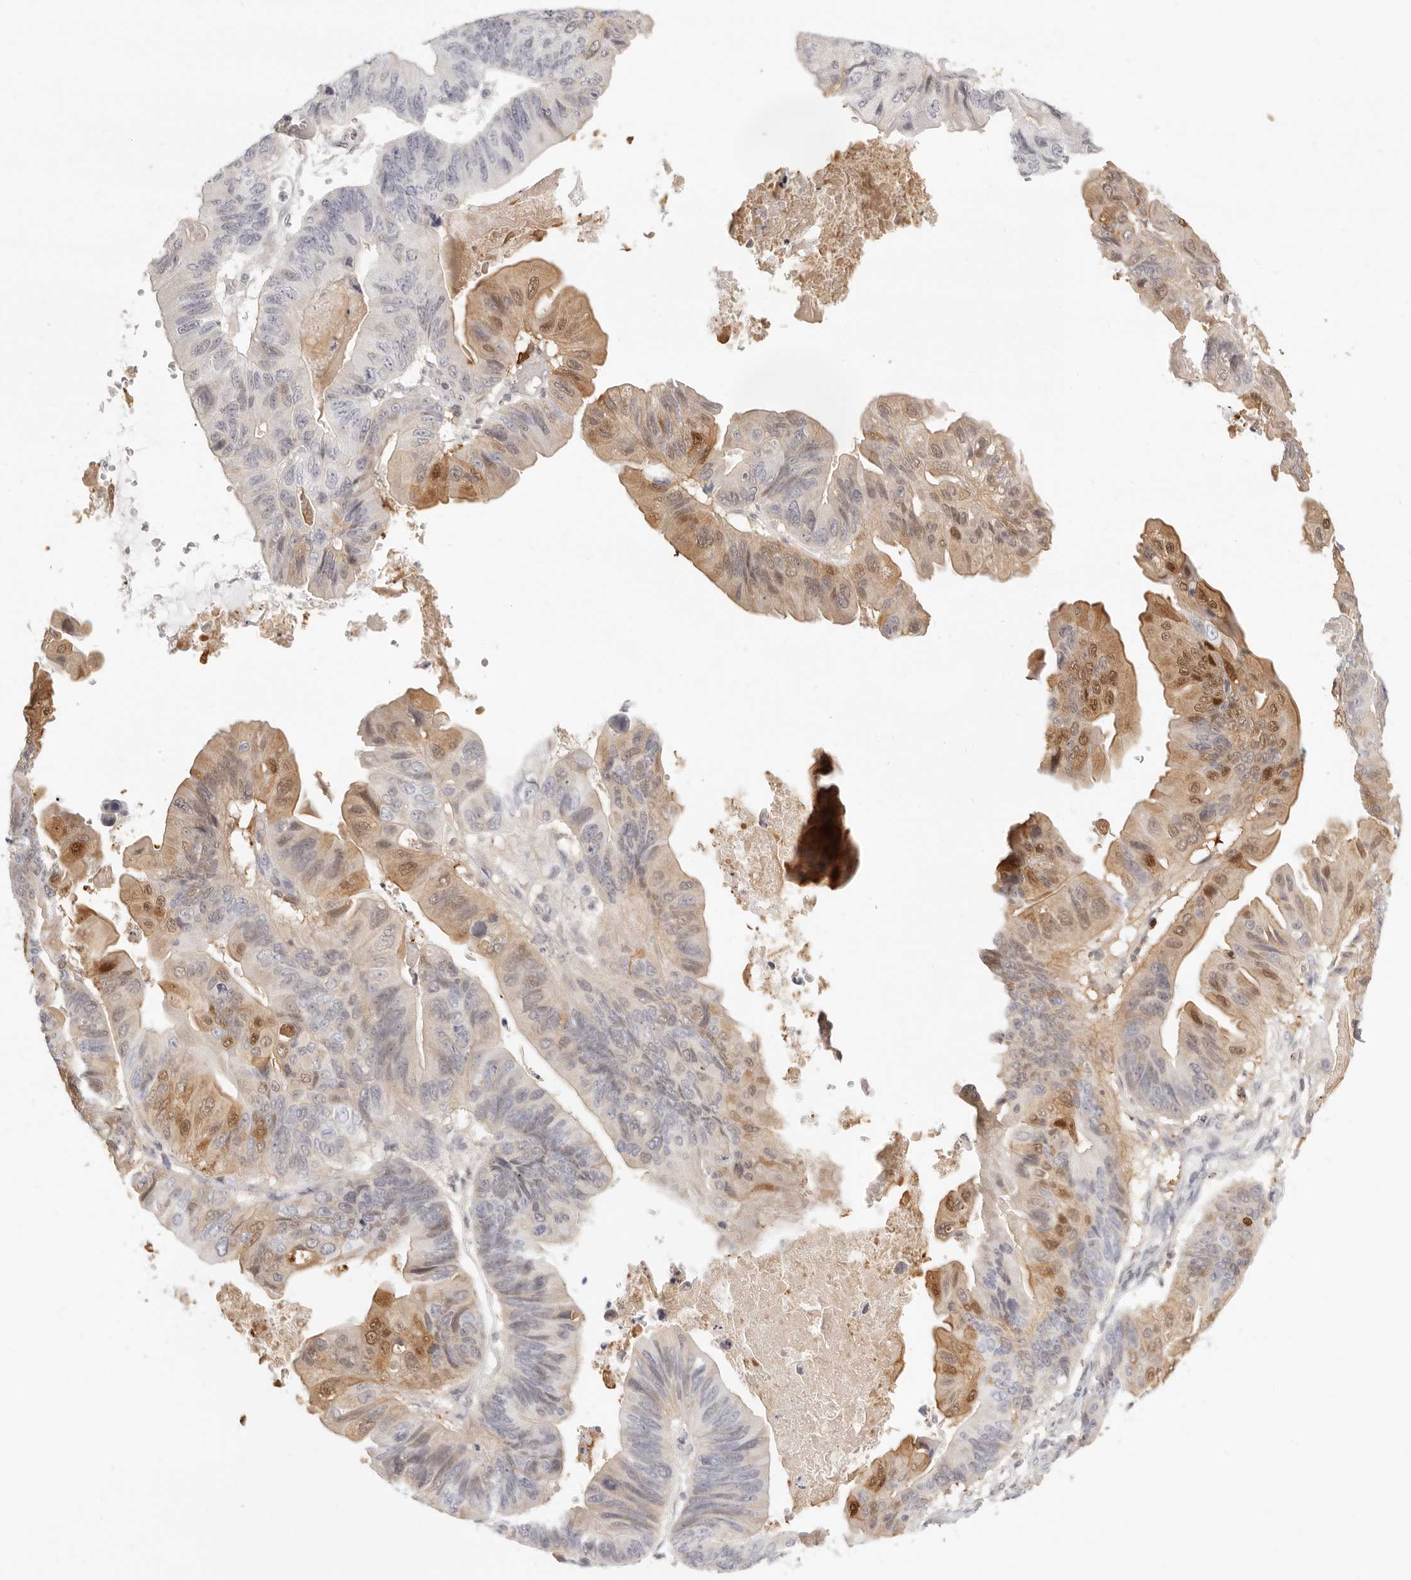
{"staining": {"intensity": "moderate", "quantity": "25%-75%", "location": "cytoplasmic/membranous,nuclear"}, "tissue": "ovarian cancer", "cell_type": "Tumor cells", "image_type": "cancer", "snomed": [{"axis": "morphology", "description": "Cystadenocarcinoma, mucinous, NOS"}, {"axis": "topography", "description": "Ovary"}], "caption": "Immunohistochemical staining of human ovarian cancer (mucinous cystadenocarcinoma) displays moderate cytoplasmic/membranous and nuclear protein expression in approximately 25%-75% of tumor cells. Nuclei are stained in blue.", "gene": "FABP1", "patient": {"sex": "female", "age": 61}}